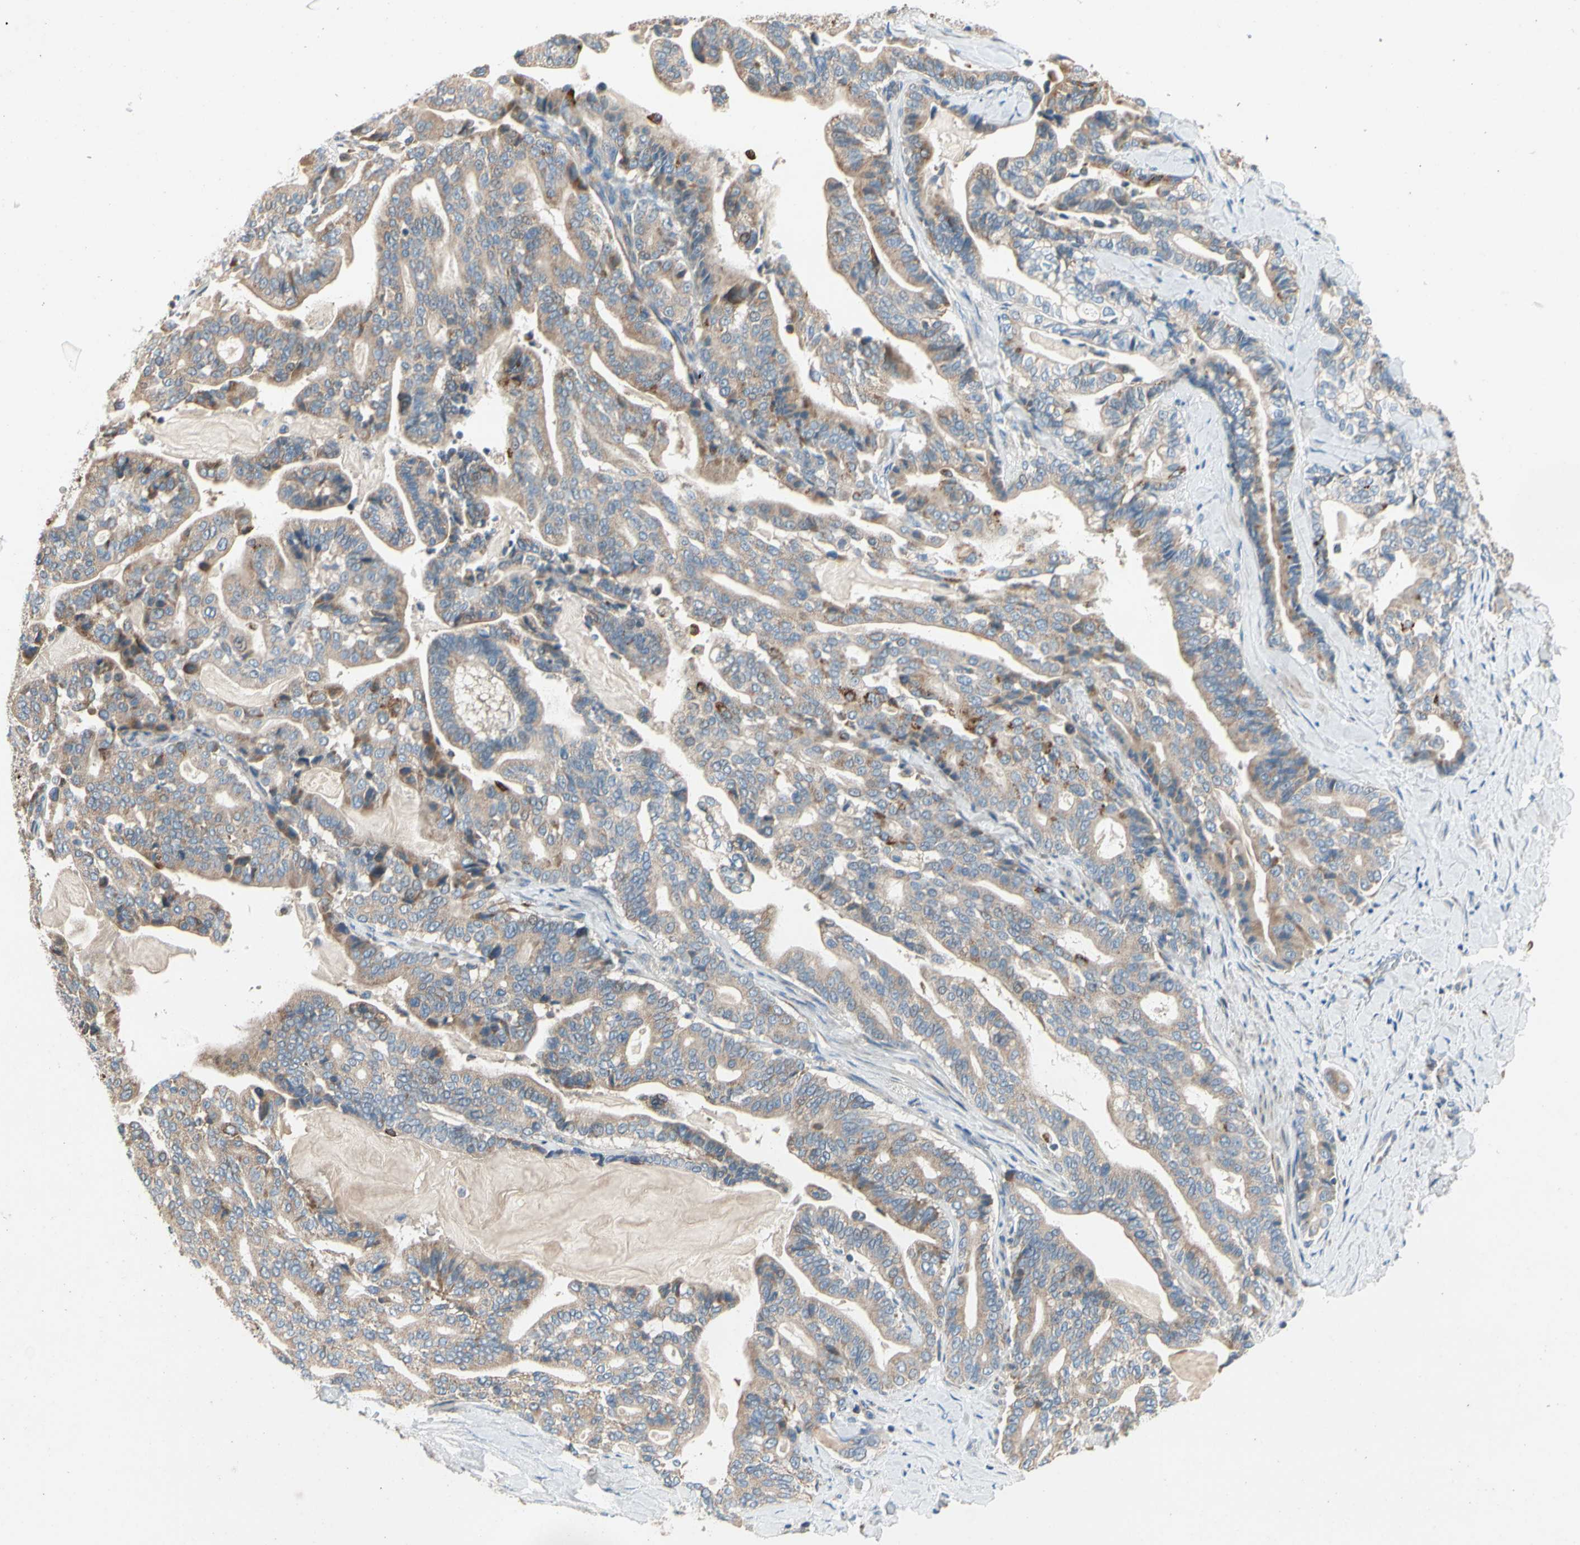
{"staining": {"intensity": "moderate", "quantity": ">75%", "location": "cytoplasmic/membranous"}, "tissue": "pancreatic cancer", "cell_type": "Tumor cells", "image_type": "cancer", "snomed": [{"axis": "morphology", "description": "Adenocarcinoma, NOS"}, {"axis": "topography", "description": "Pancreas"}], "caption": "This is an image of immunohistochemistry staining of adenocarcinoma (pancreatic), which shows moderate expression in the cytoplasmic/membranous of tumor cells.", "gene": "KLHDC8B", "patient": {"sex": "male", "age": 63}}